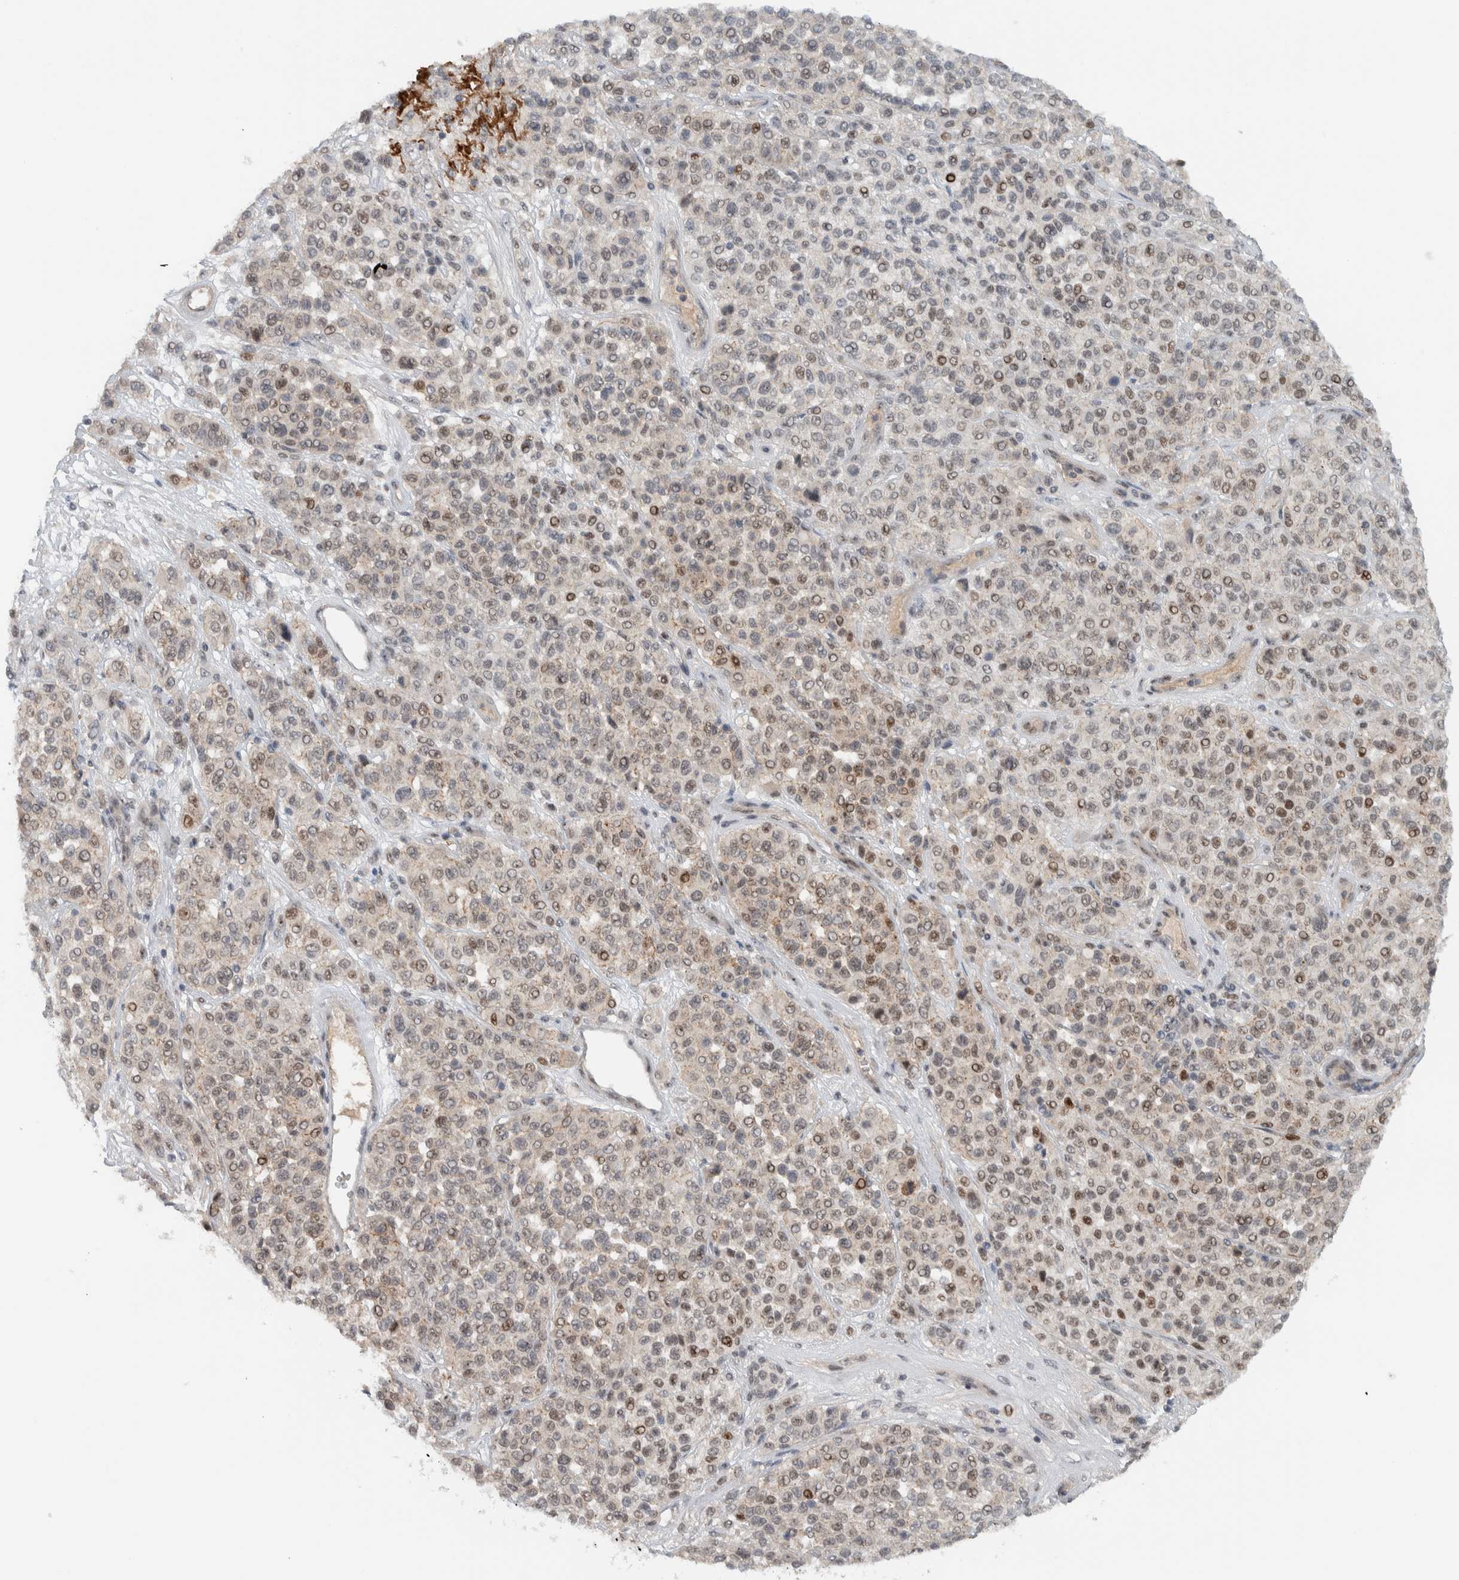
{"staining": {"intensity": "moderate", "quantity": "<25%", "location": "nuclear"}, "tissue": "melanoma", "cell_type": "Tumor cells", "image_type": "cancer", "snomed": [{"axis": "morphology", "description": "Malignant melanoma, Metastatic site"}, {"axis": "topography", "description": "Pancreas"}], "caption": "Melanoma stained for a protein reveals moderate nuclear positivity in tumor cells.", "gene": "ZFP91", "patient": {"sex": "female", "age": 30}}